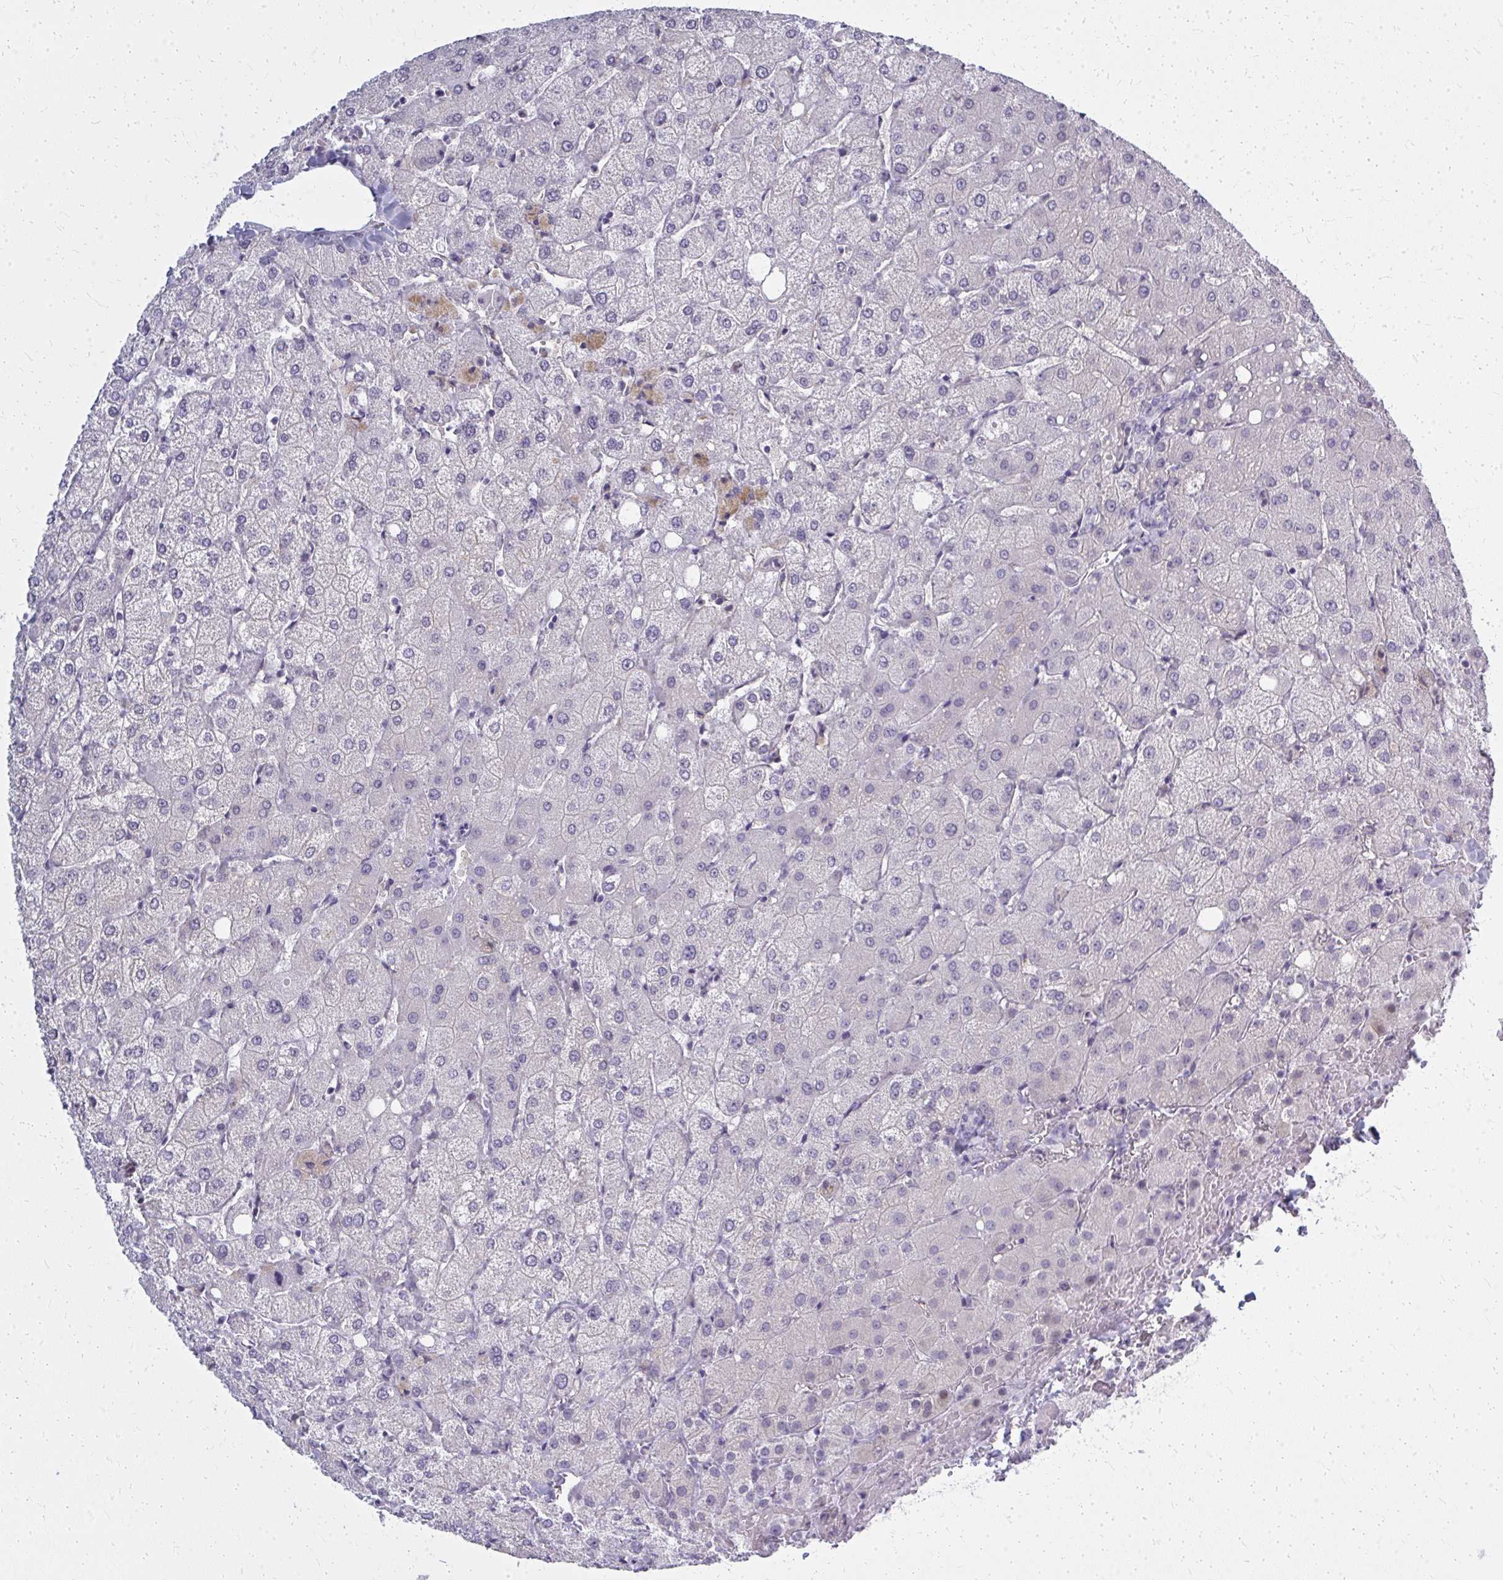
{"staining": {"intensity": "negative", "quantity": "none", "location": "none"}, "tissue": "liver", "cell_type": "Cholangiocytes", "image_type": "normal", "snomed": [{"axis": "morphology", "description": "Normal tissue, NOS"}, {"axis": "topography", "description": "Liver"}], "caption": "Immunohistochemical staining of normal human liver exhibits no significant positivity in cholangiocytes. Nuclei are stained in blue.", "gene": "CASQ2", "patient": {"sex": "female", "age": 54}}